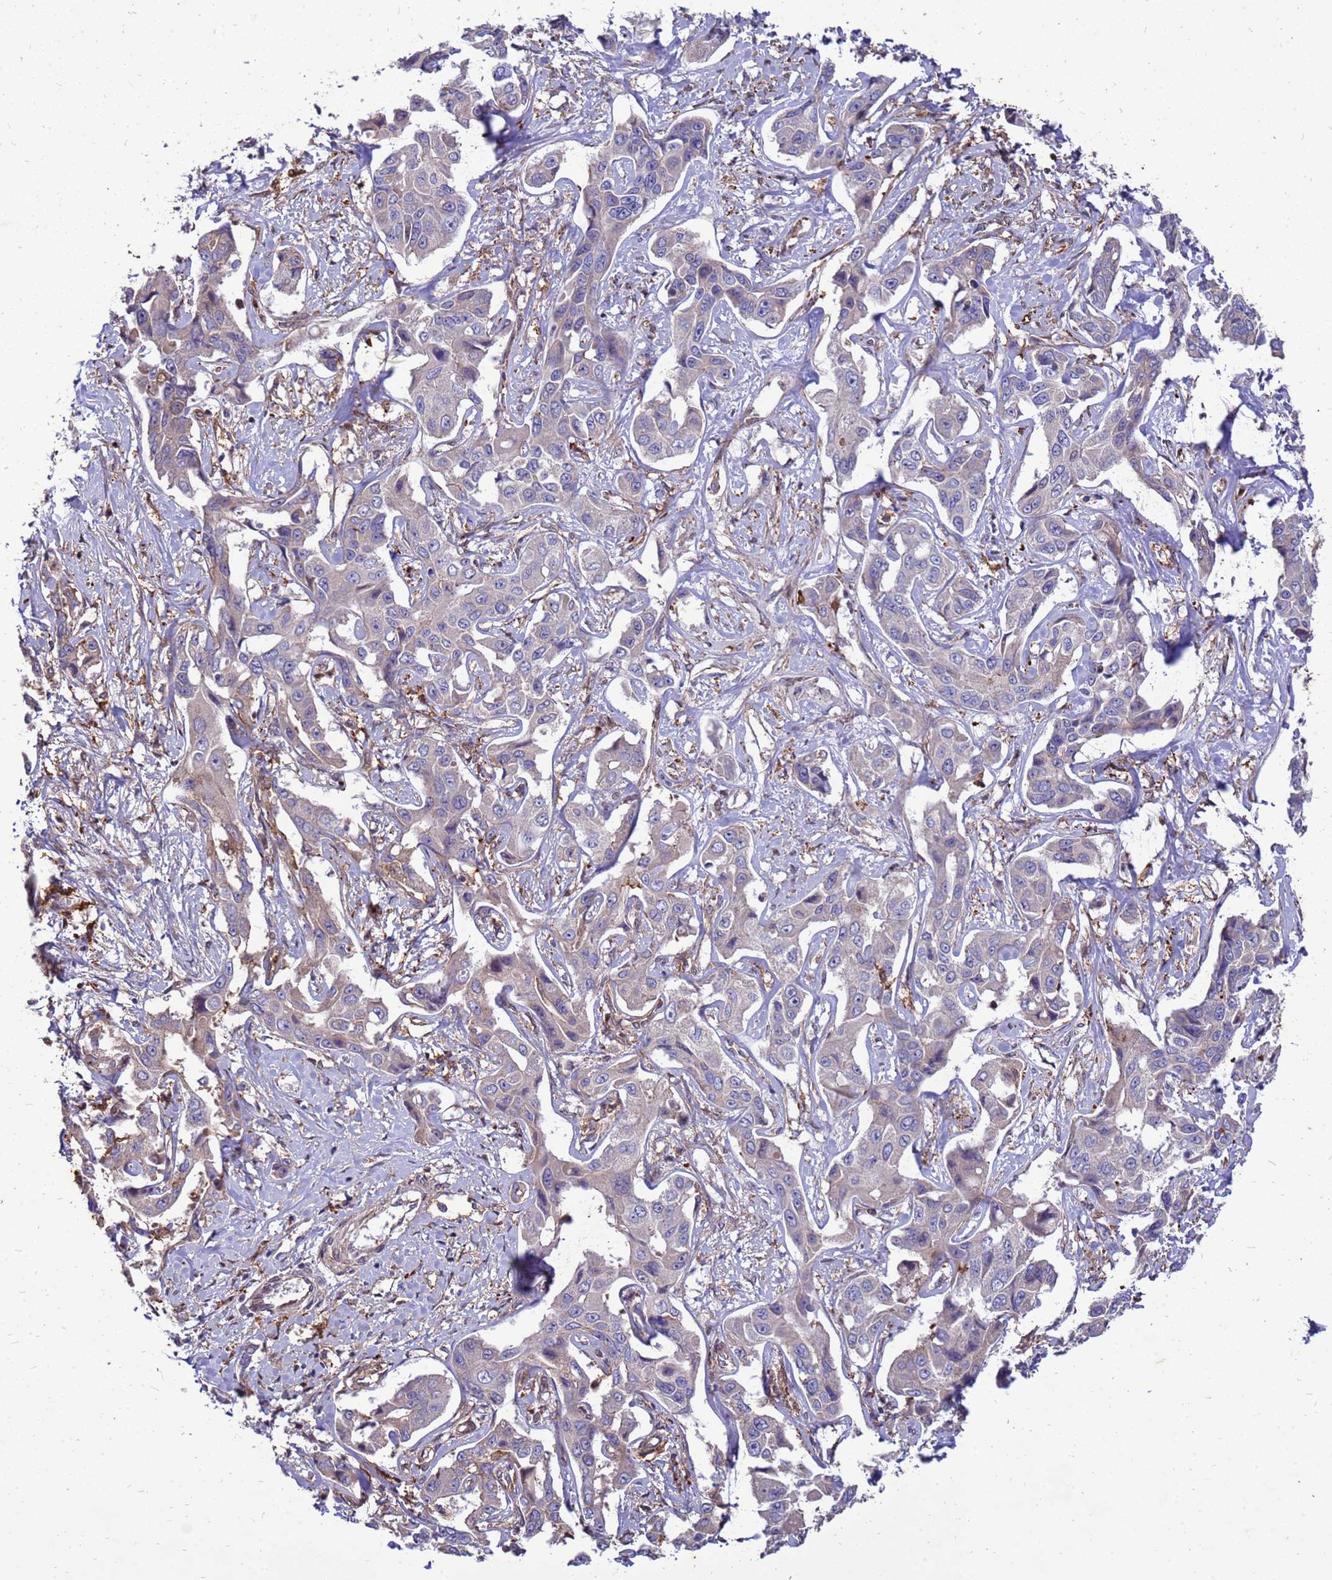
{"staining": {"intensity": "negative", "quantity": "none", "location": "none"}, "tissue": "liver cancer", "cell_type": "Tumor cells", "image_type": "cancer", "snomed": [{"axis": "morphology", "description": "Cholangiocarcinoma"}, {"axis": "topography", "description": "Liver"}], "caption": "This photomicrograph is of cholangiocarcinoma (liver) stained with immunohistochemistry (IHC) to label a protein in brown with the nuclei are counter-stained blue. There is no positivity in tumor cells.", "gene": "RNF215", "patient": {"sex": "male", "age": 59}}